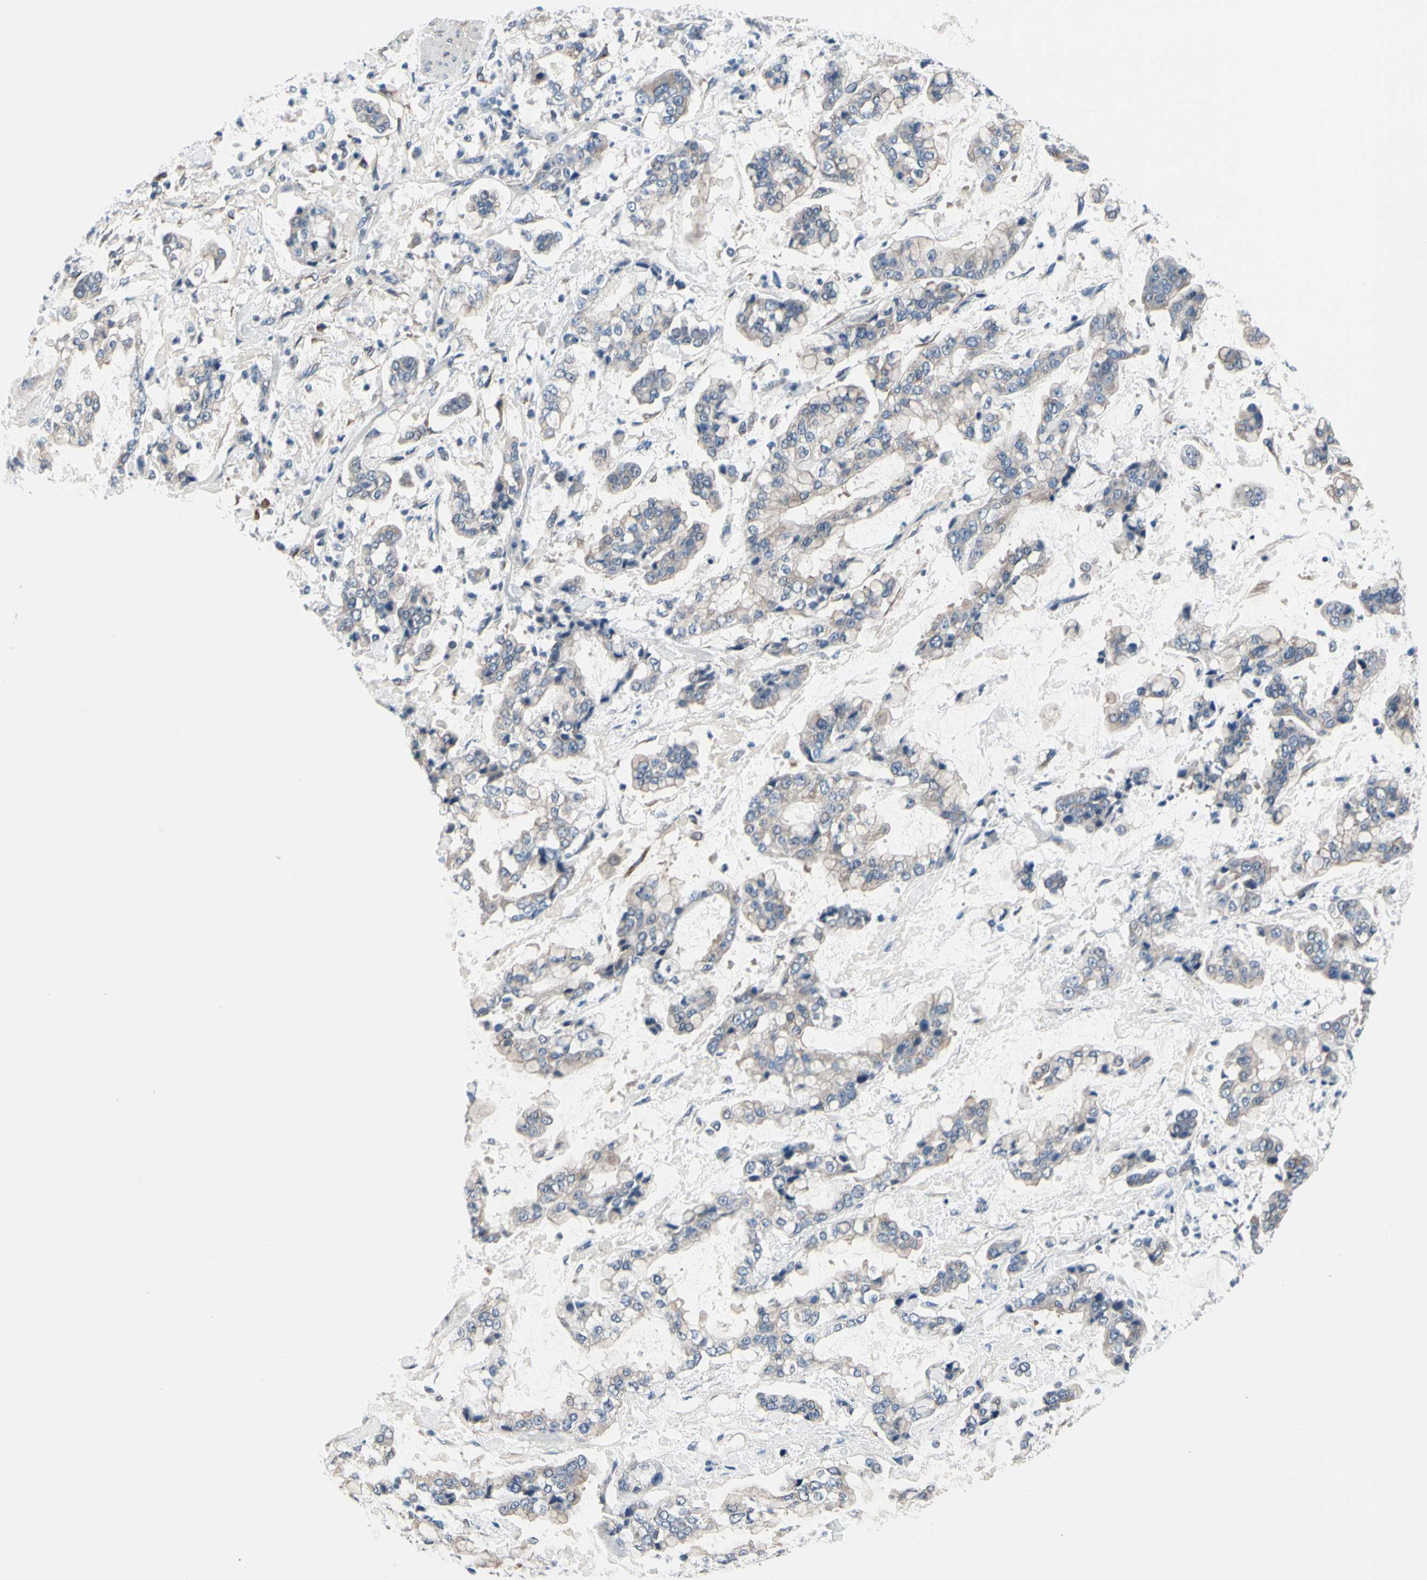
{"staining": {"intensity": "weak", "quantity": "<25%", "location": "cytoplasmic/membranous"}, "tissue": "stomach cancer", "cell_type": "Tumor cells", "image_type": "cancer", "snomed": [{"axis": "morphology", "description": "Normal tissue, NOS"}, {"axis": "morphology", "description": "Adenocarcinoma, NOS"}, {"axis": "topography", "description": "Stomach, upper"}, {"axis": "topography", "description": "Stomach"}], "caption": "Human adenocarcinoma (stomach) stained for a protein using immunohistochemistry (IHC) reveals no expression in tumor cells.", "gene": "PRKAR2B", "patient": {"sex": "male", "age": 76}}